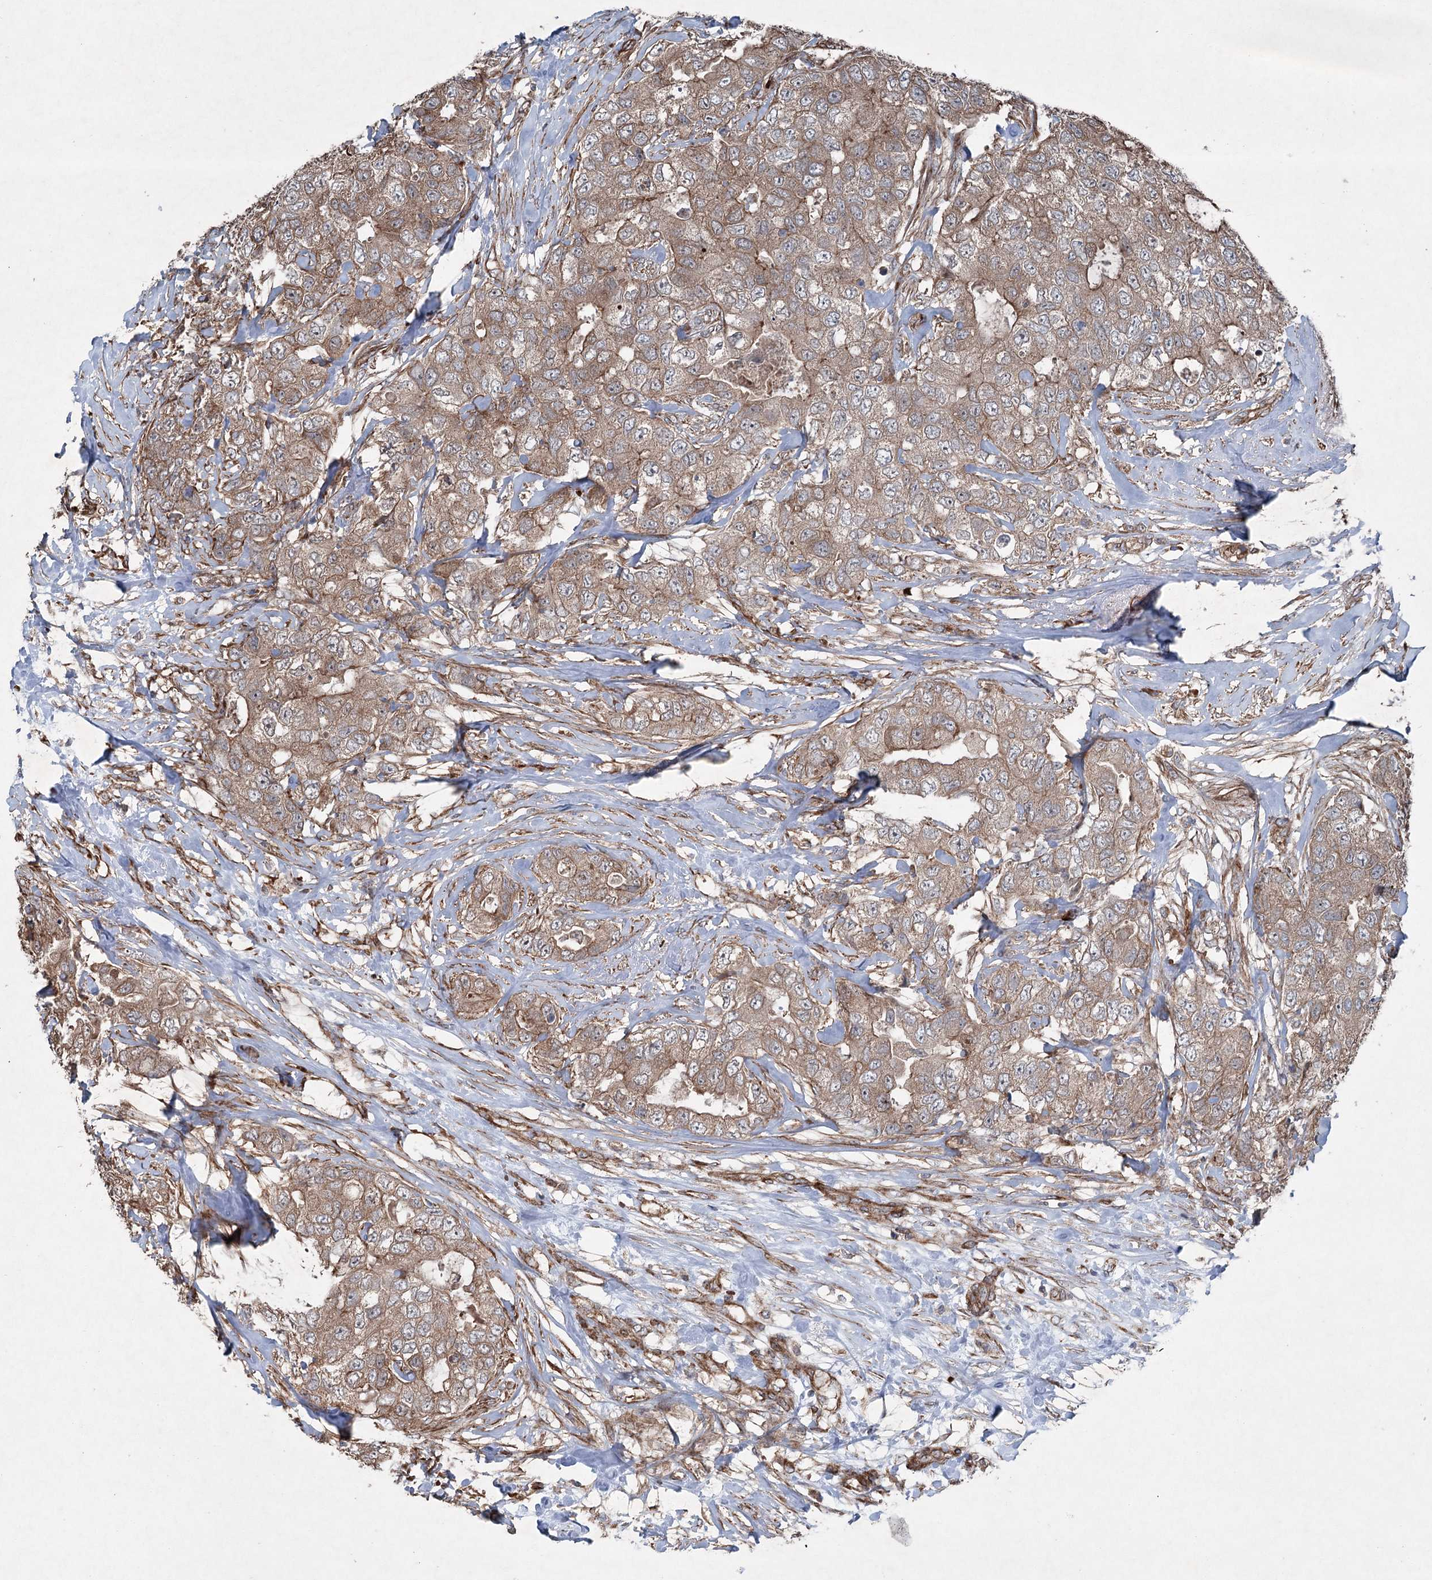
{"staining": {"intensity": "moderate", "quantity": ">75%", "location": "cytoplasmic/membranous"}, "tissue": "breast cancer", "cell_type": "Tumor cells", "image_type": "cancer", "snomed": [{"axis": "morphology", "description": "Duct carcinoma"}, {"axis": "topography", "description": "Breast"}], "caption": "High-power microscopy captured an immunohistochemistry histopathology image of breast cancer, revealing moderate cytoplasmic/membranous staining in about >75% of tumor cells.", "gene": "SERINC5", "patient": {"sex": "female", "age": 62}}